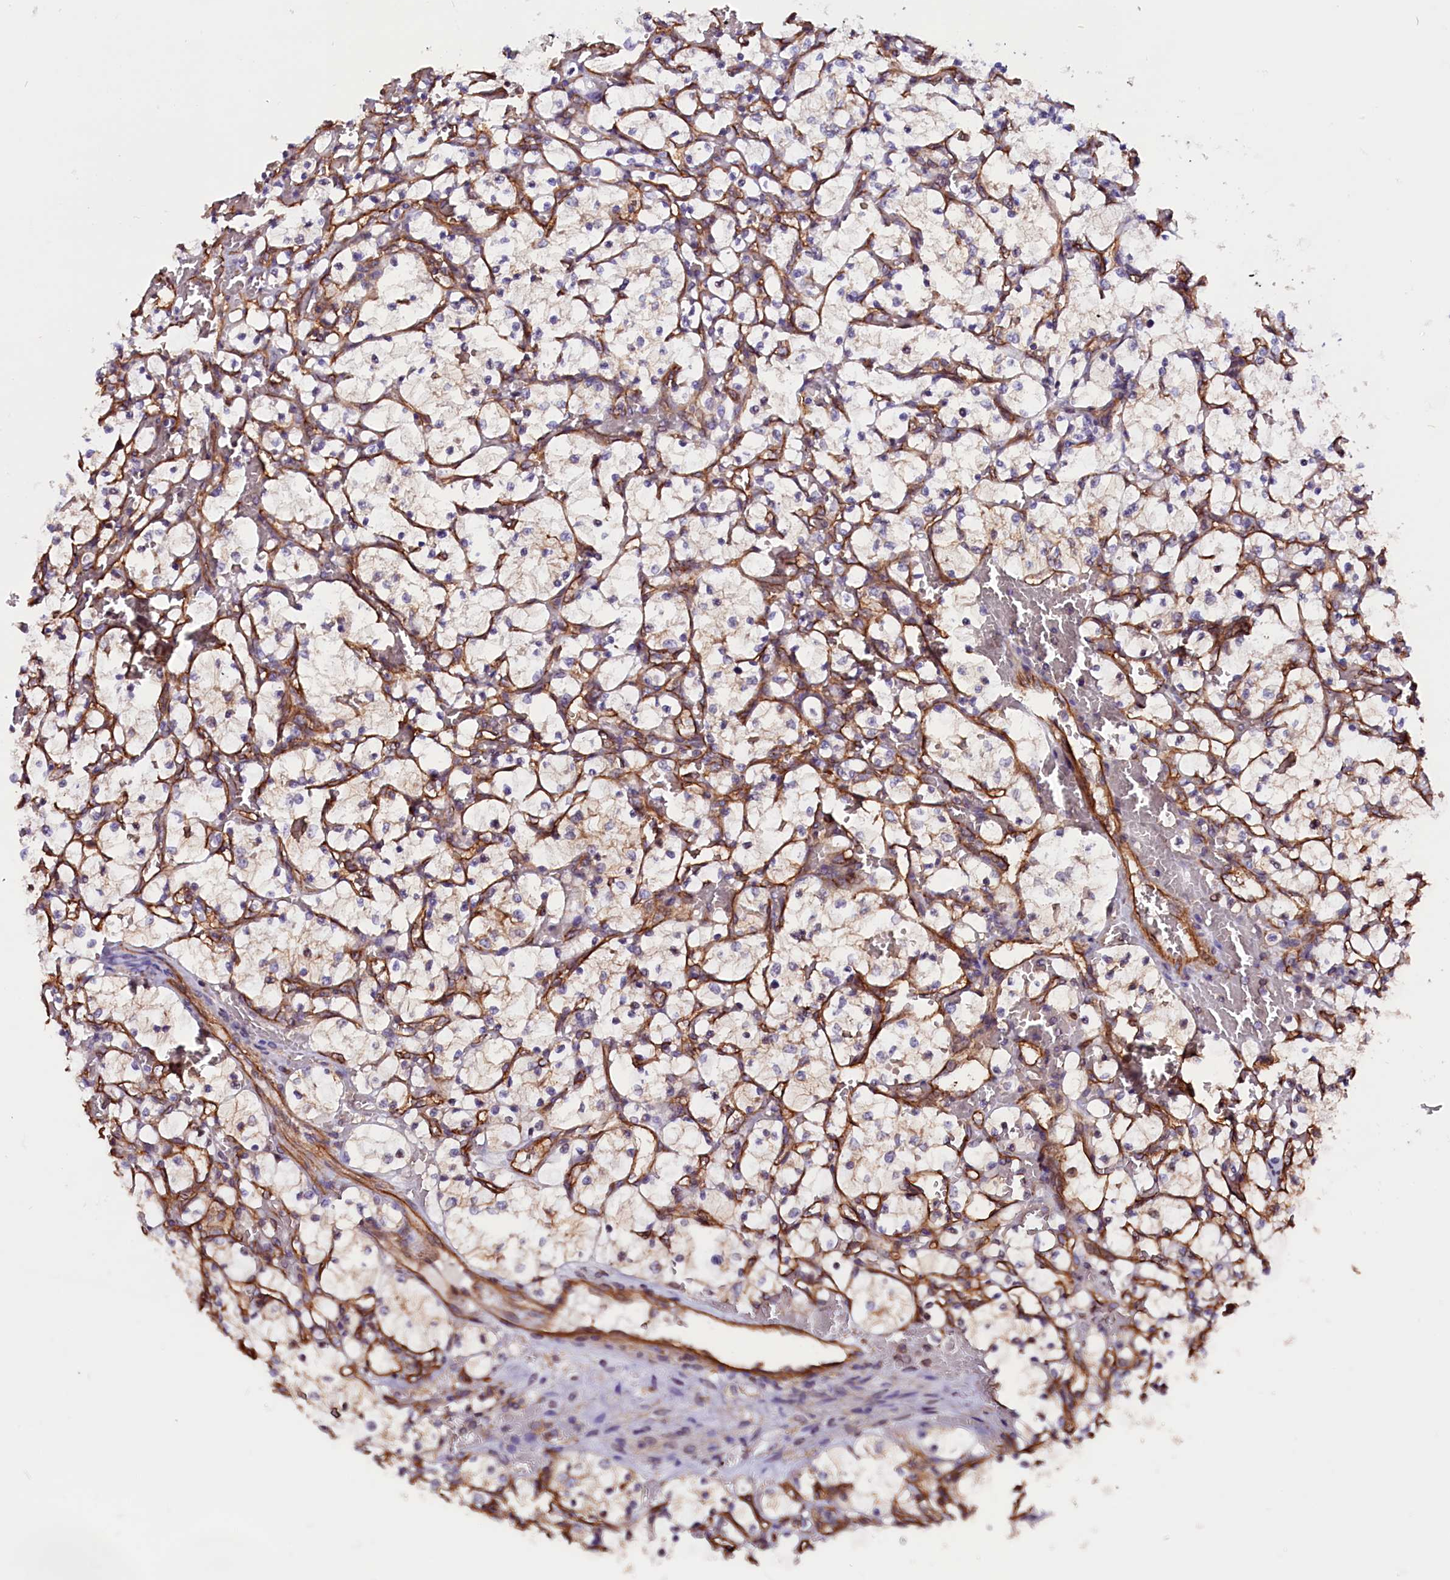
{"staining": {"intensity": "negative", "quantity": "none", "location": "none"}, "tissue": "renal cancer", "cell_type": "Tumor cells", "image_type": "cancer", "snomed": [{"axis": "morphology", "description": "Adenocarcinoma, NOS"}, {"axis": "topography", "description": "Kidney"}], "caption": "Human adenocarcinoma (renal) stained for a protein using immunohistochemistry (IHC) reveals no expression in tumor cells.", "gene": "ZNF749", "patient": {"sex": "female", "age": 69}}